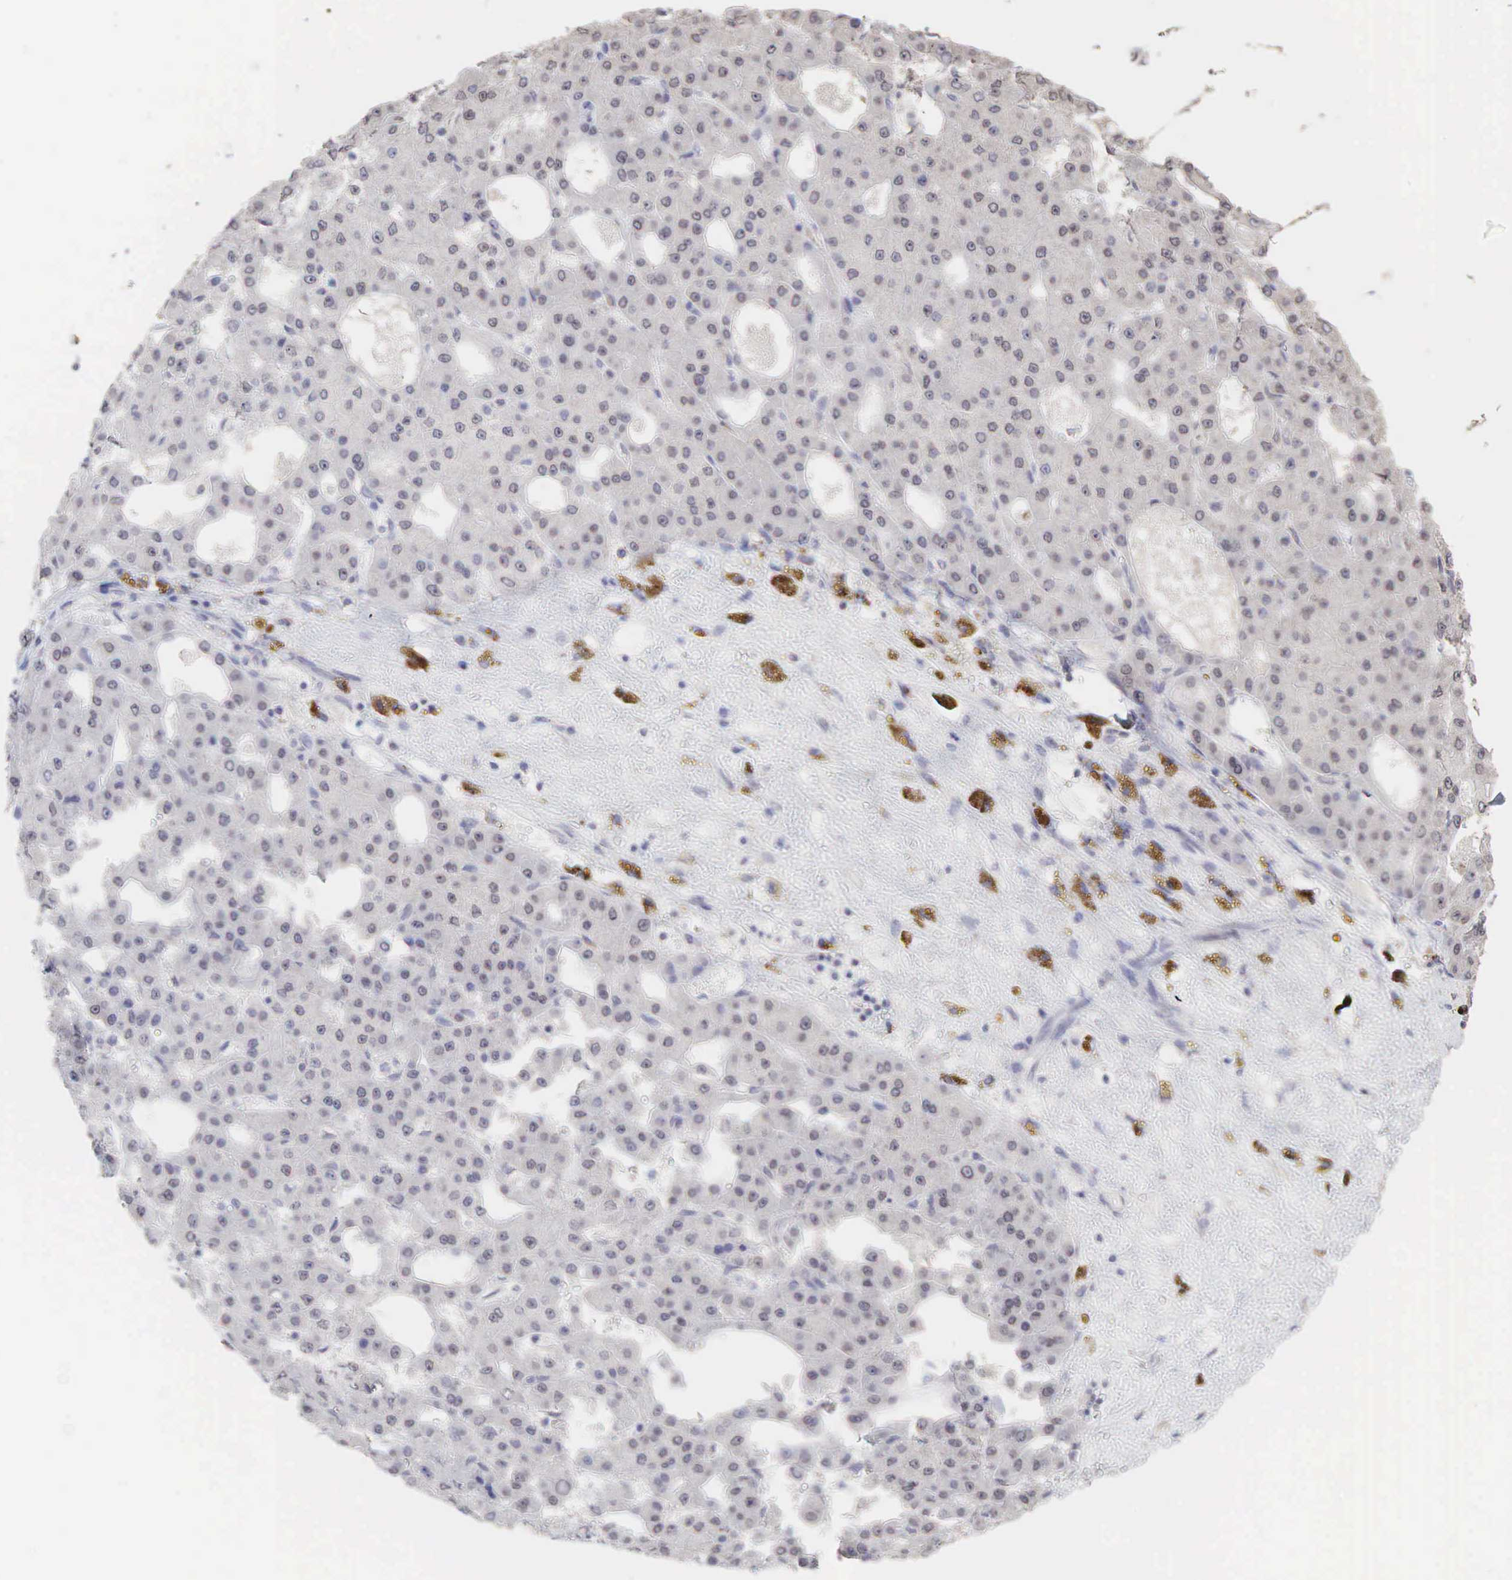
{"staining": {"intensity": "negative", "quantity": "none", "location": "none"}, "tissue": "liver cancer", "cell_type": "Tumor cells", "image_type": "cancer", "snomed": [{"axis": "morphology", "description": "Carcinoma, Hepatocellular, NOS"}, {"axis": "topography", "description": "Liver"}], "caption": "Image shows no significant protein expression in tumor cells of hepatocellular carcinoma (liver). (Stains: DAB (3,3'-diaminobenzidine) immunohistochemistry with hematoxylin counter stain, Microscopy: brightfield microscopy at high magnification).", "gene": "DKC1", "patient": {"sex": "male", "age": 47}}